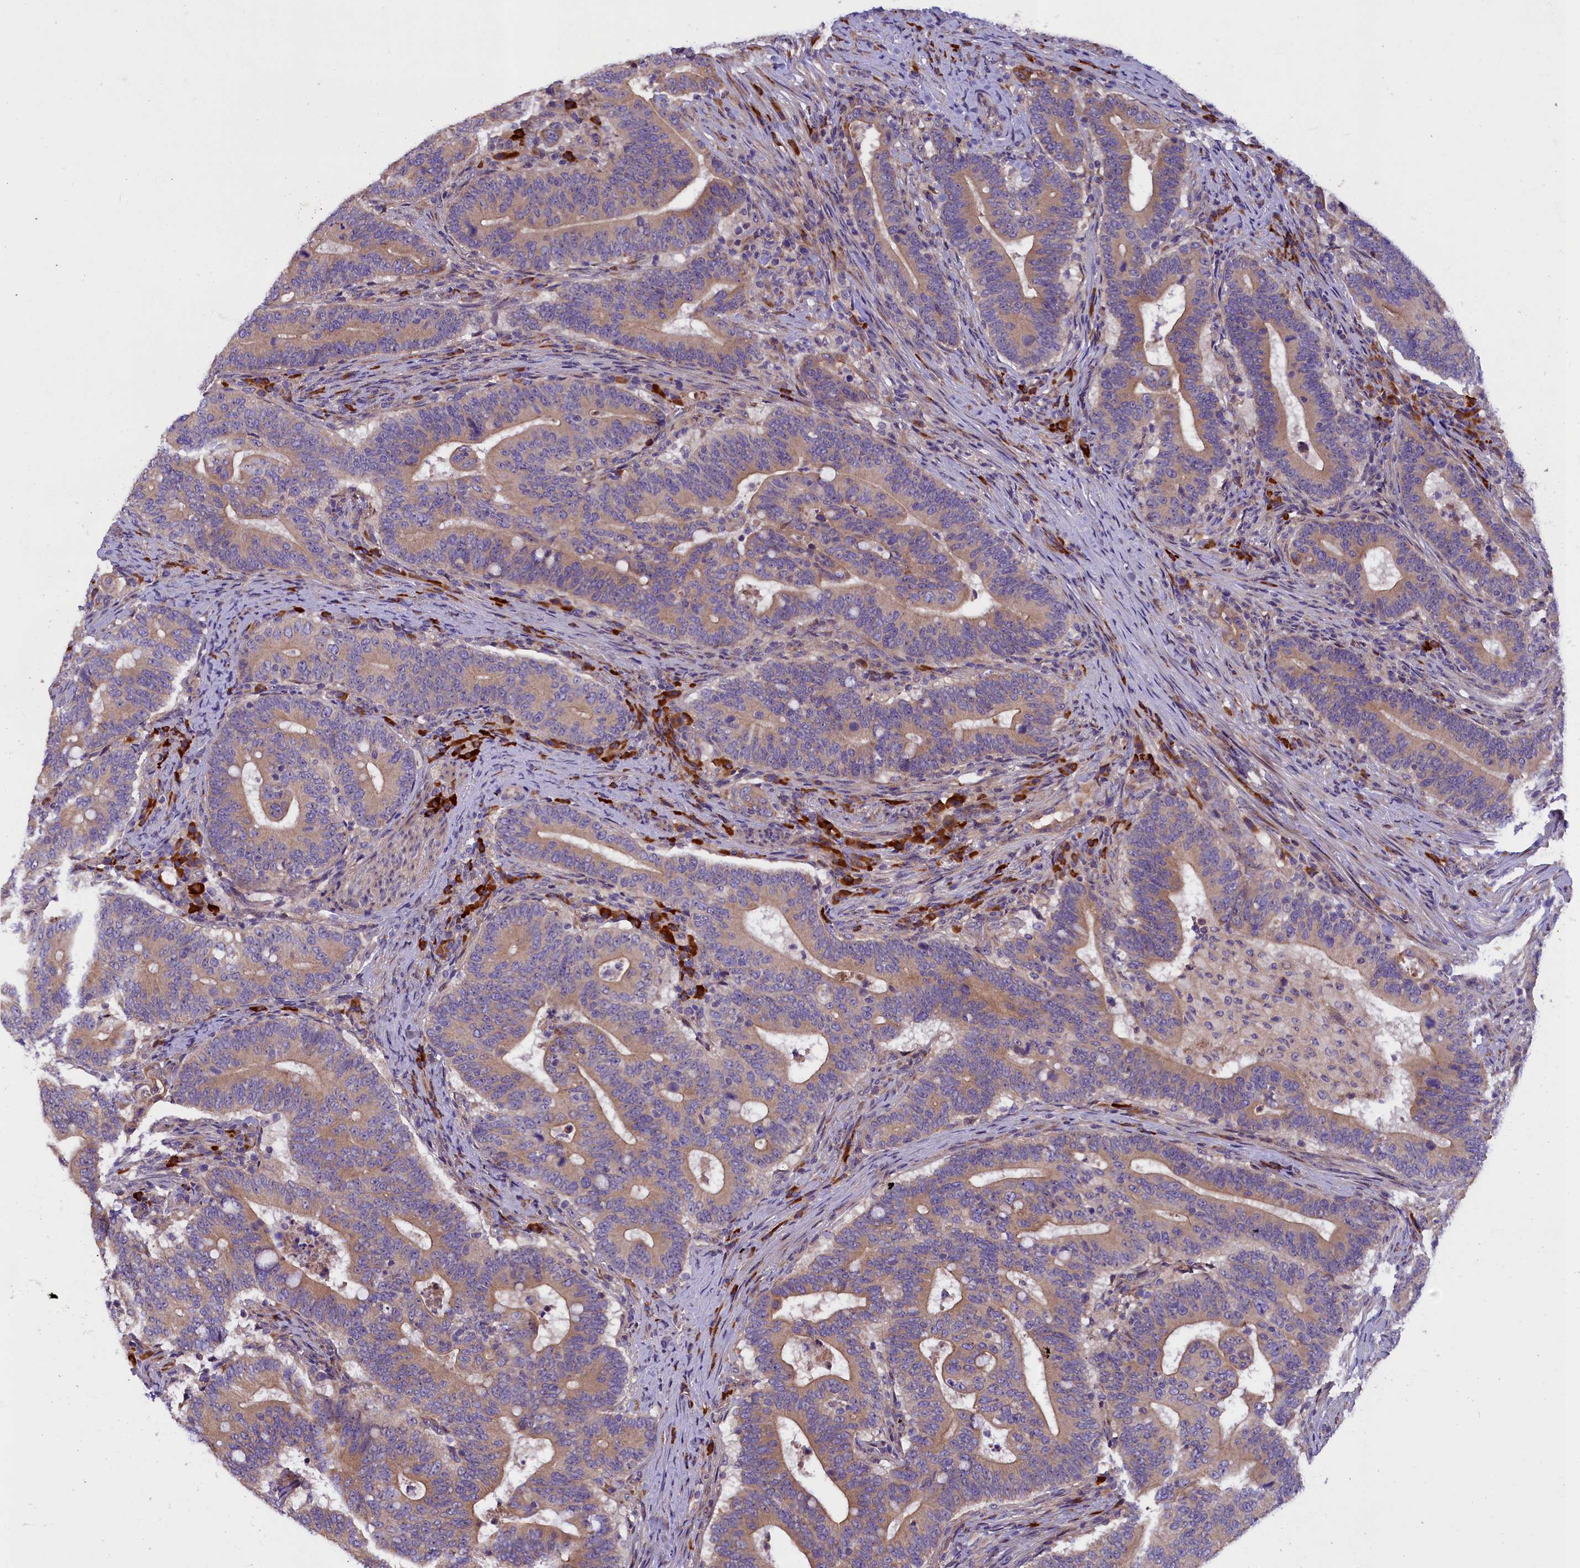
{"staining": {"intensity": "moderate", "quantity": ">75%", "location": "cytoplasmic/membranous"}, "tissue": "colorectal cancer", "cell_type": "Tumor cells", "image_type": "cancer", "snomed": [{"axis": "morphology", "description": "Adenocarcinoma, NOS"}, {"axis": "topography", "description": "Colon"}], "caption": "About >75% of tumor cells in colorectal cancer reveal moderate cytoplasmic/membranous protein positivity as visualized by brown immunohistochemical staining.", "gene": "FRY", "patient": {"sex": "female", "age": 66}}